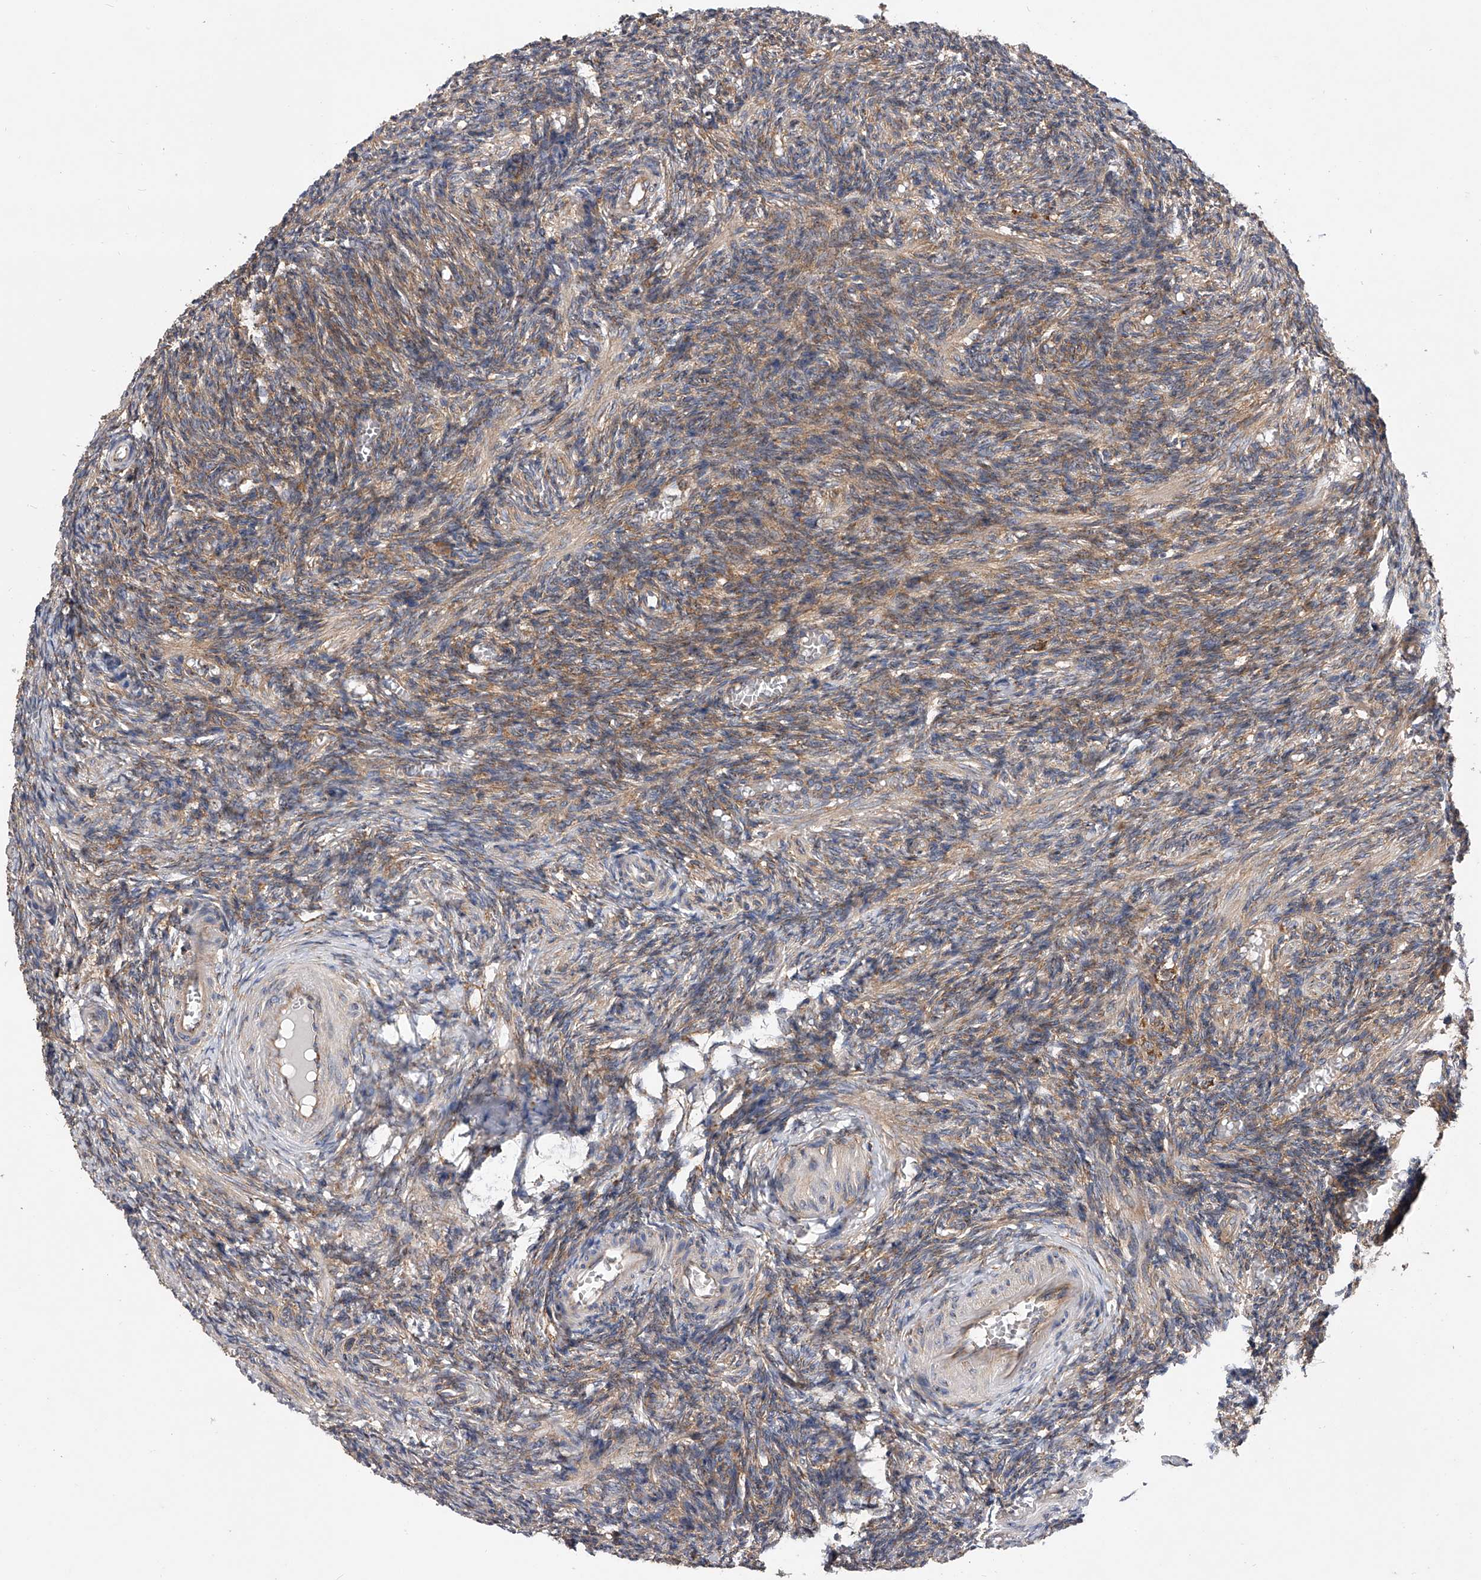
{"staining": {"intensity": "weak", "quantity": "25%-75%", "location": "cytoplasmic/membranous"}, "tissue": "ovary", "cell_type": "Ovarian stroma cells", "image_type": "normal", "snomed": [{"axis": "morphology", "description": "Normal tissue, NOS"}, {"axis": "topography", "description": "Ovary"}], "caption": "Protein expression analysis of normal ovary exhibits weak cytoplasmic/membranous positivity in approximately 25%-75% of ovarian stroma cells. (IHC, brightfield microscopy, high magnification).", "gene": "CFAP410", "patient": {"sex": "female", "age": 27}}